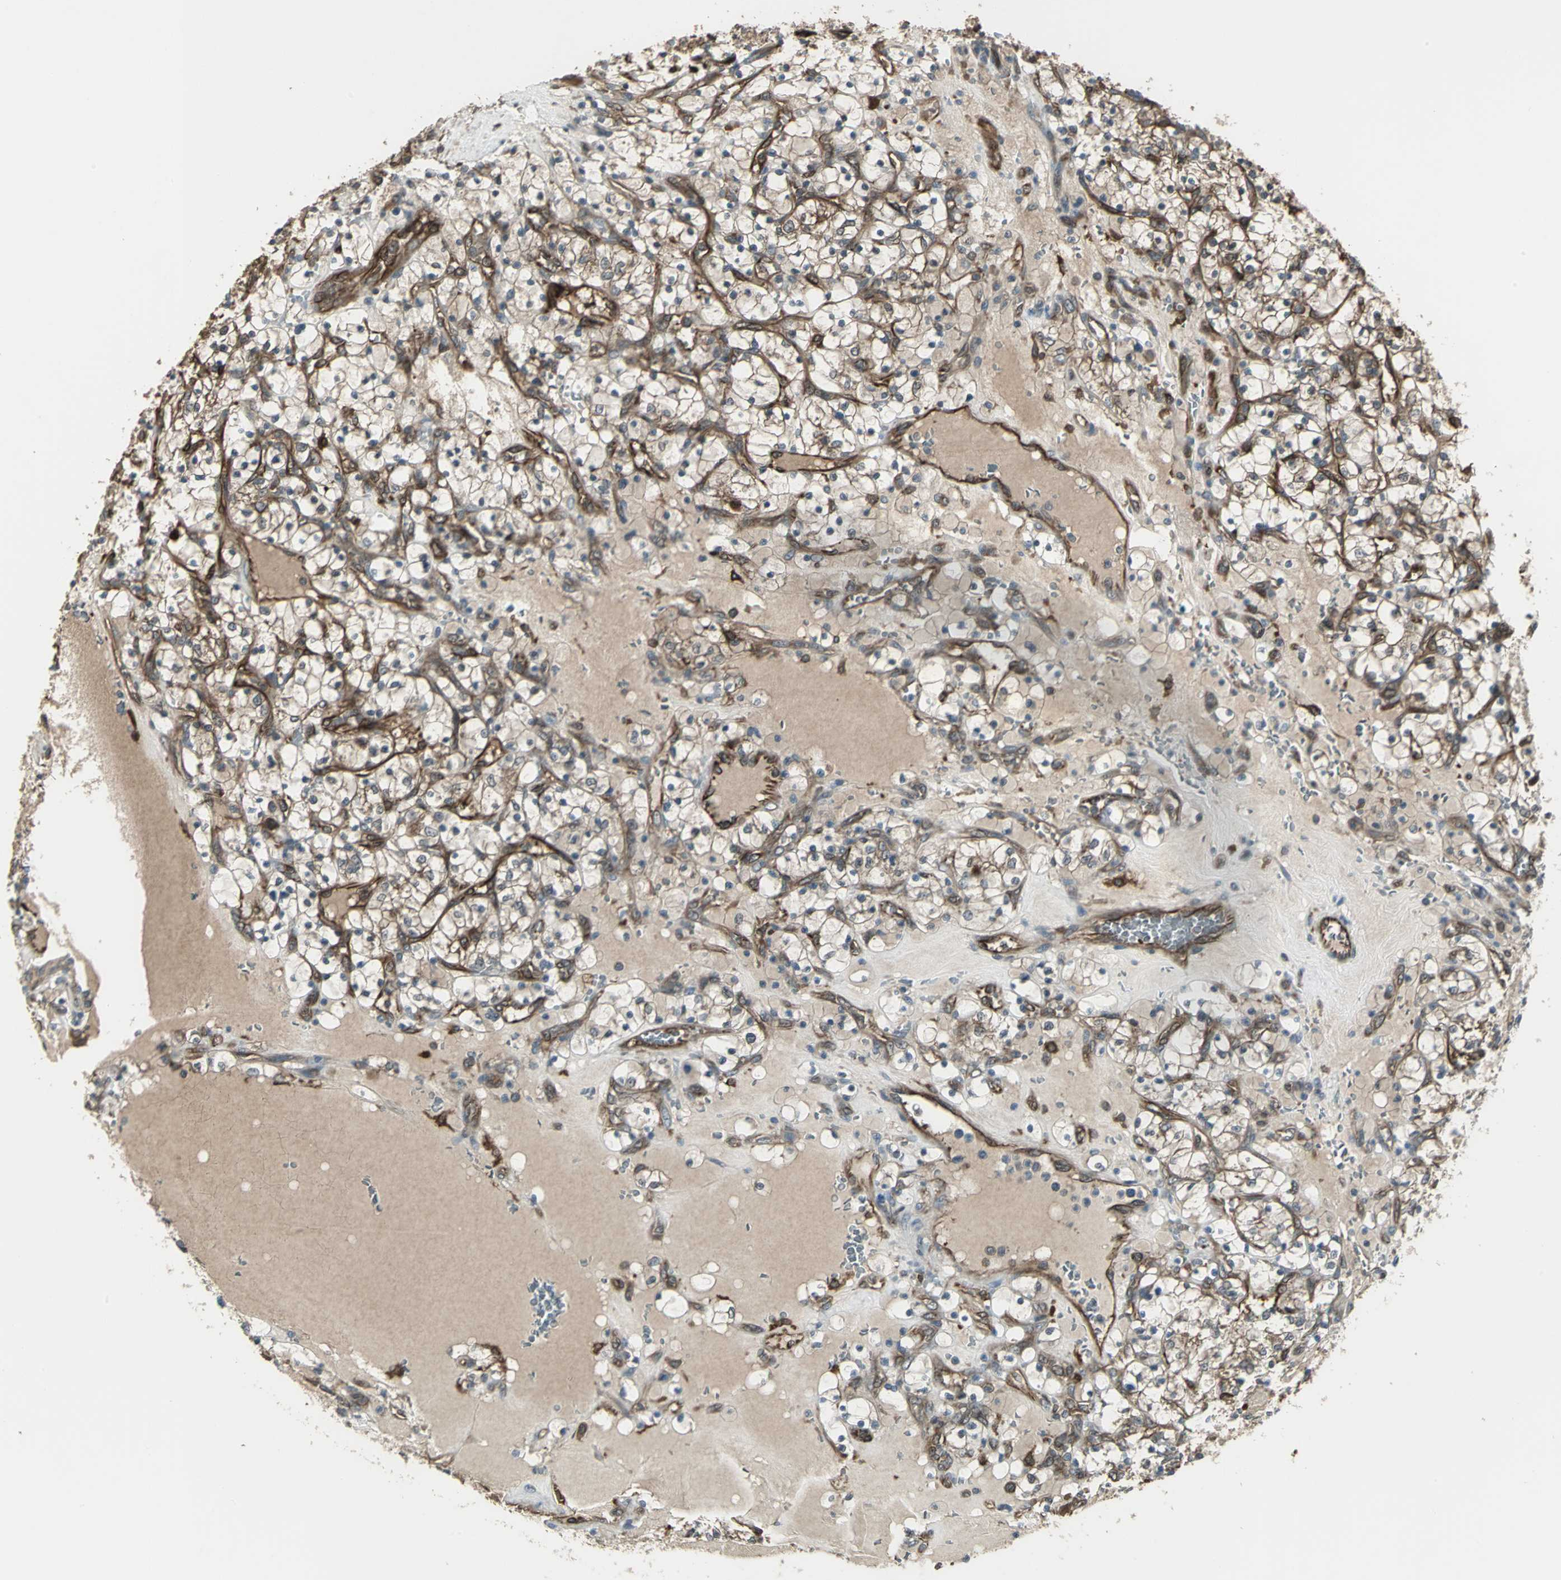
{"staining": {"intensity": "moderate", "quantity": "25%-75%", "location": "cytoplasmic/membranous"}, "tissue": "renal cancer", "cell_type": "Tumor cells", "image_type": "cancer", "snomed": [{"axis": "morphology", "description": "Adenocarcinoma, NOS"}, {"axis": "topography", "description": "Kidney"}], "caption": "DAB (3,3'-diaminobenzidine) immunohistochemical staining of human renal adenocarcinoma reveals moderate cytoplasmic/membranous protein staining in about 25%-75% of tumor cells.", "gene": "PRXL2B", "patient": {"sex": "female", "age": 69}}